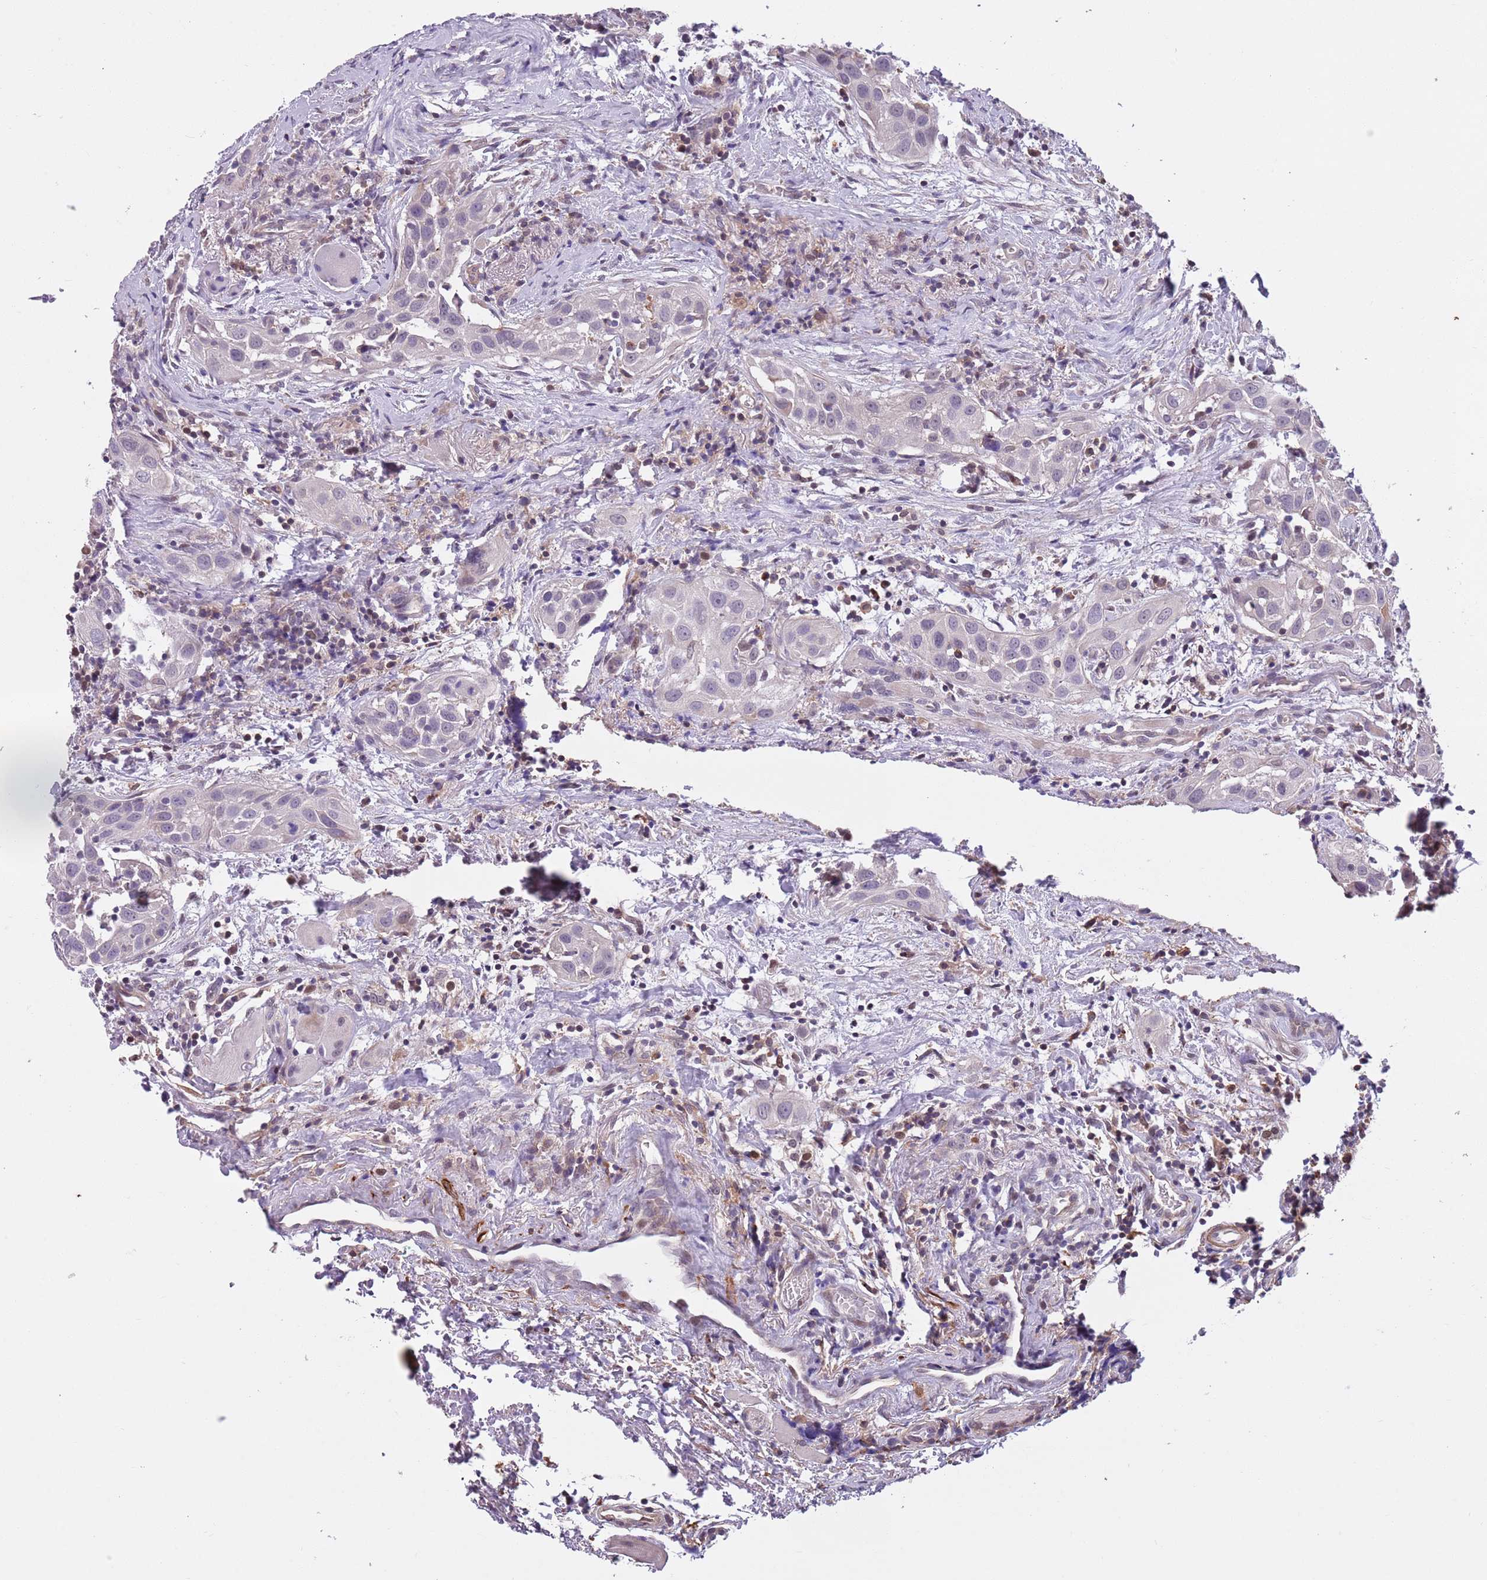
{"staining": {"intensity": "negative", "quantity": "none", "location": "none"}, "tissue": "head and neck cancer", "cell_type": "Tumor cells", "image_type": "cancer", "snomed": [{"axis": "morphology", "description": "Squamous cell carcinoma, NOS"}, {"axis": "topography", "description": "Oral tissue"}, {"axis": "topography", "description": "Head-Neck"}], "caption": "Immunohistochemical staining of human head and neck cancer (squamous cell carcinoma) displays no significant positivity in tumor cells. (Immunohistochemistry (ihc), brightfield microscopy, high magnification).", "gene": "JAML", "patient": {"sex": "female", "age": 50}}